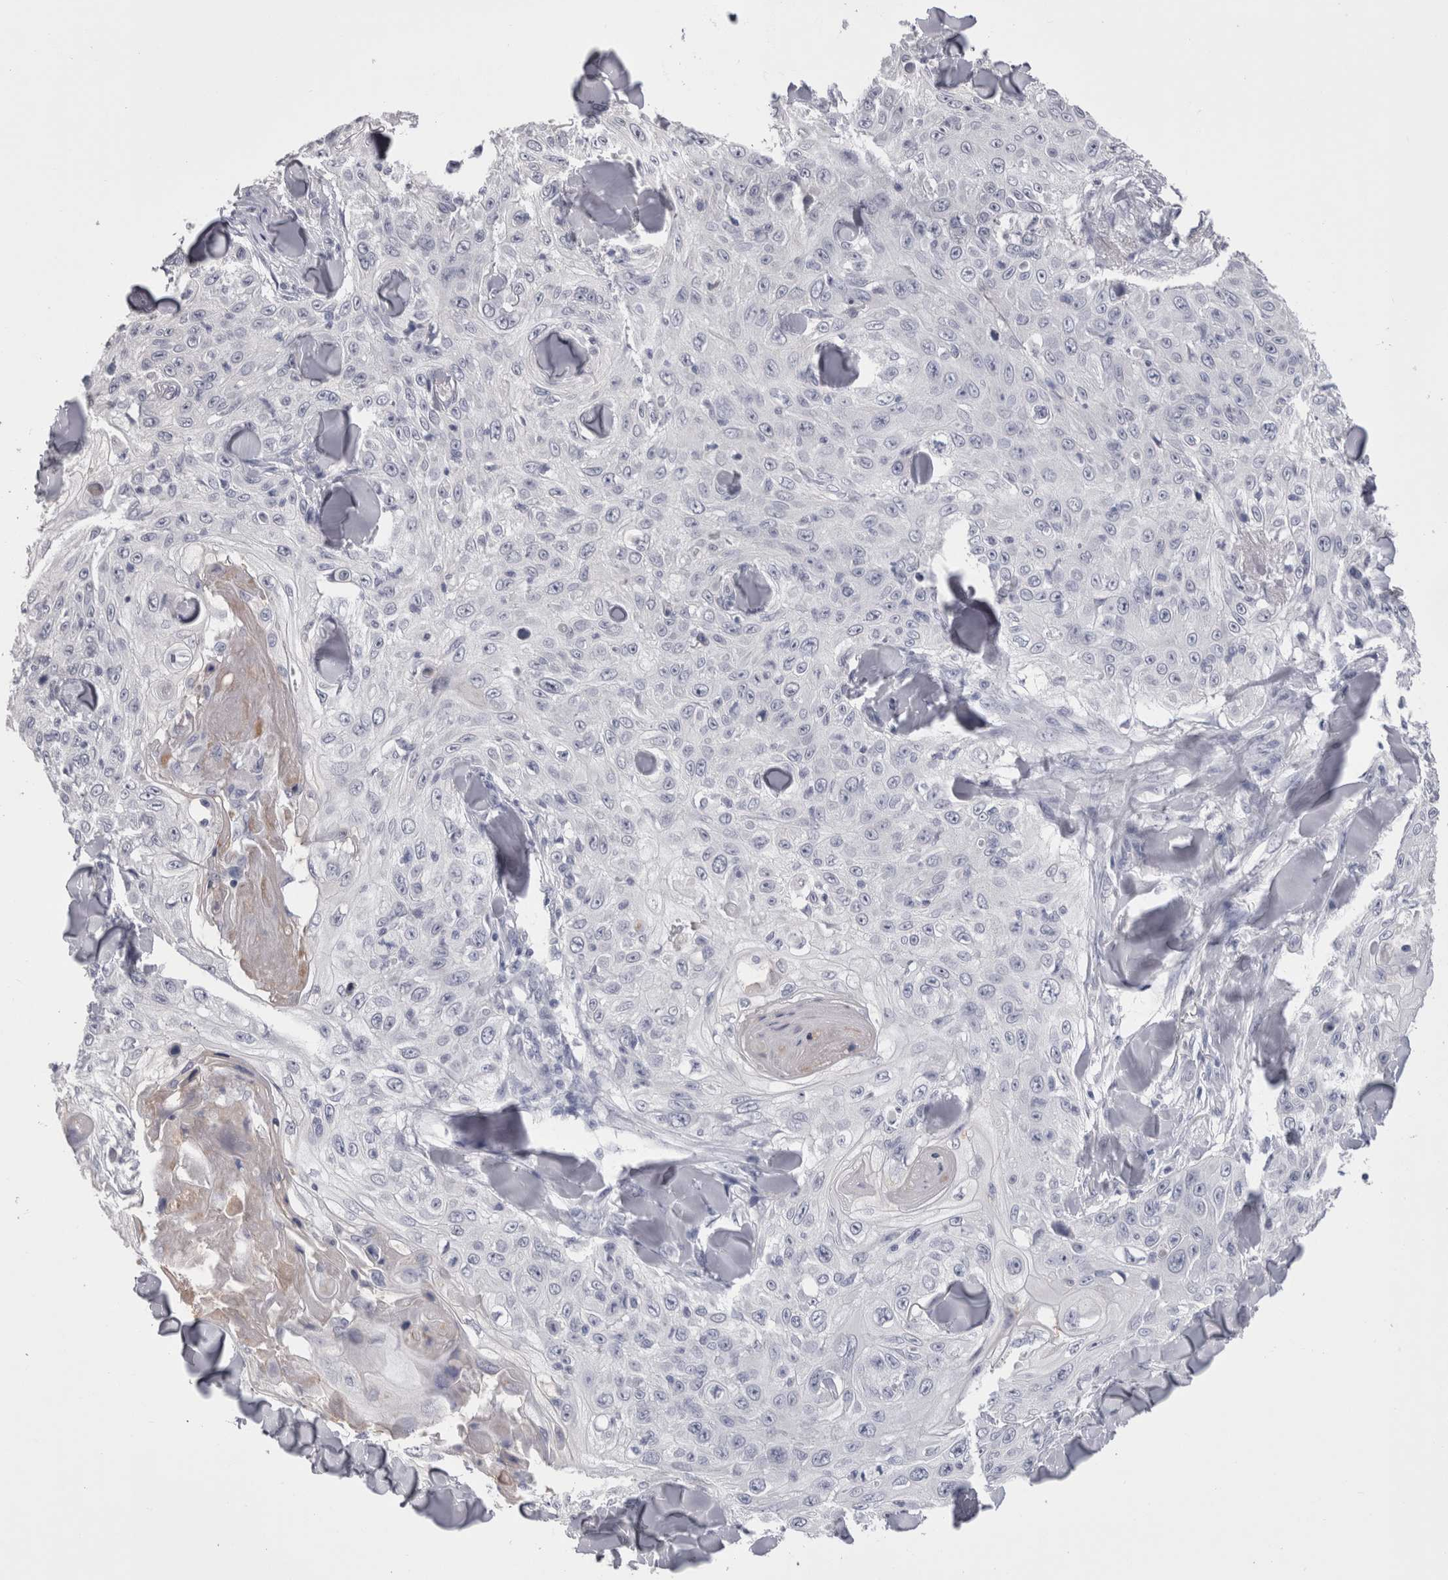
{"staining": {"intensity": "negative", "quantity": "none", "location": "none"}, "tissue": "skin cancer", "cell_type": "Tumor cells", "image_type": "cancer", "snomed": [{"axis": "morphology", "description": "Squamous cell carcinoma, NOS"}, {"axis": "topography", "description": "Skin"}], "caption": "Protein analysis of skin squamous cell carcinoma demonstrates no significant expression in tumor cells.", "gene": "CDHR5", "patient": {"sex": "male", "age": 86}}